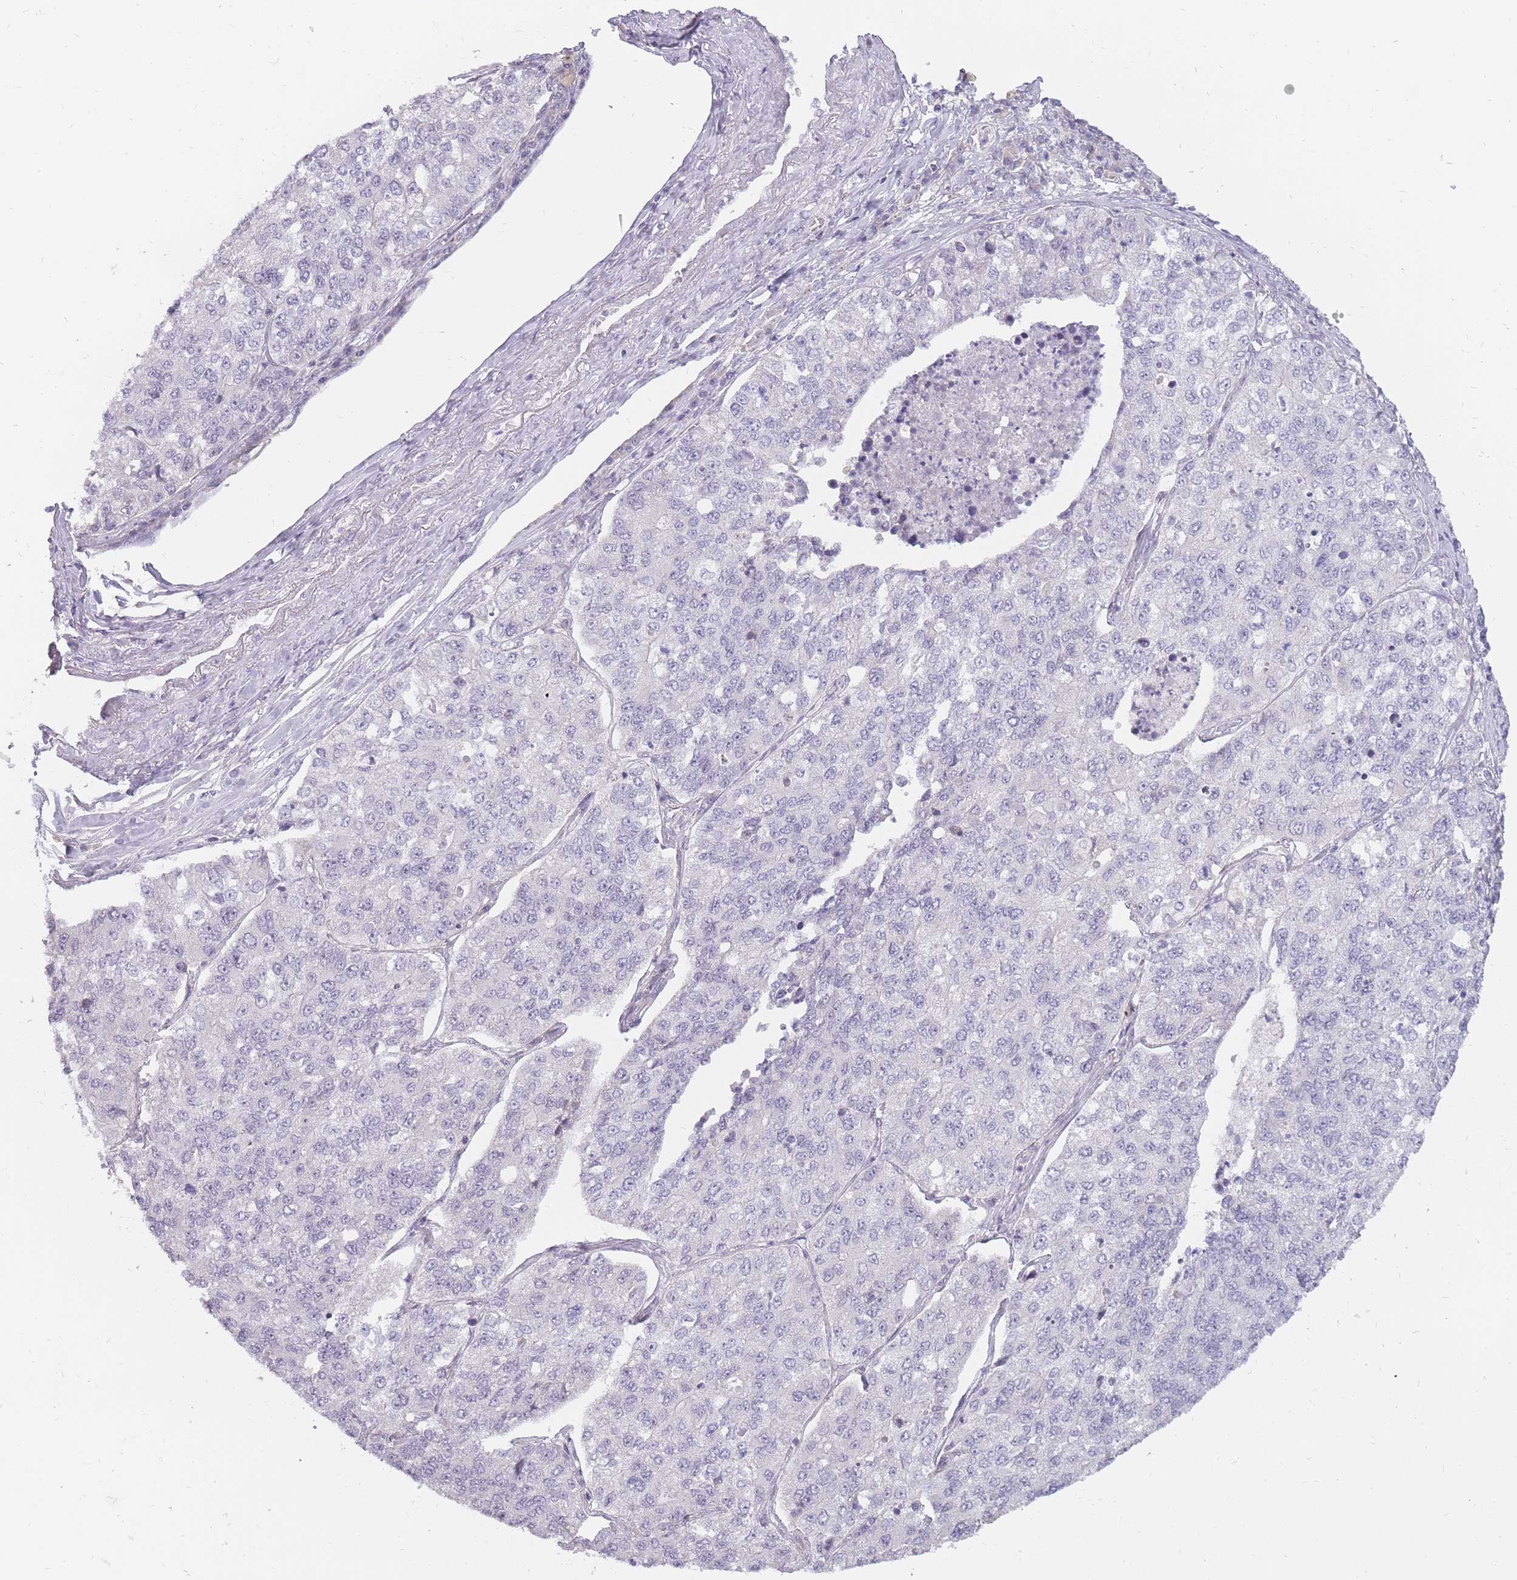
{"staining": {"intensity": "negative", "quantity": "none", "location": "none"}, "tissue": "lung cancer", "cell_type": "Tumor cells", "image_type": "cancer", "snomed": [{"axis": "morphology", "description": "Adenocarcinoma, NOS"}, {"axis": "topography", "description": "Lung"}], "caption": "A photomicrograph of lung cancer (adenocarcinoma) stained for a protein demonstrates no brown staining in tumor cells.", "gene": "POMZP3", "patient": {"sex": "male", "age": 49}}